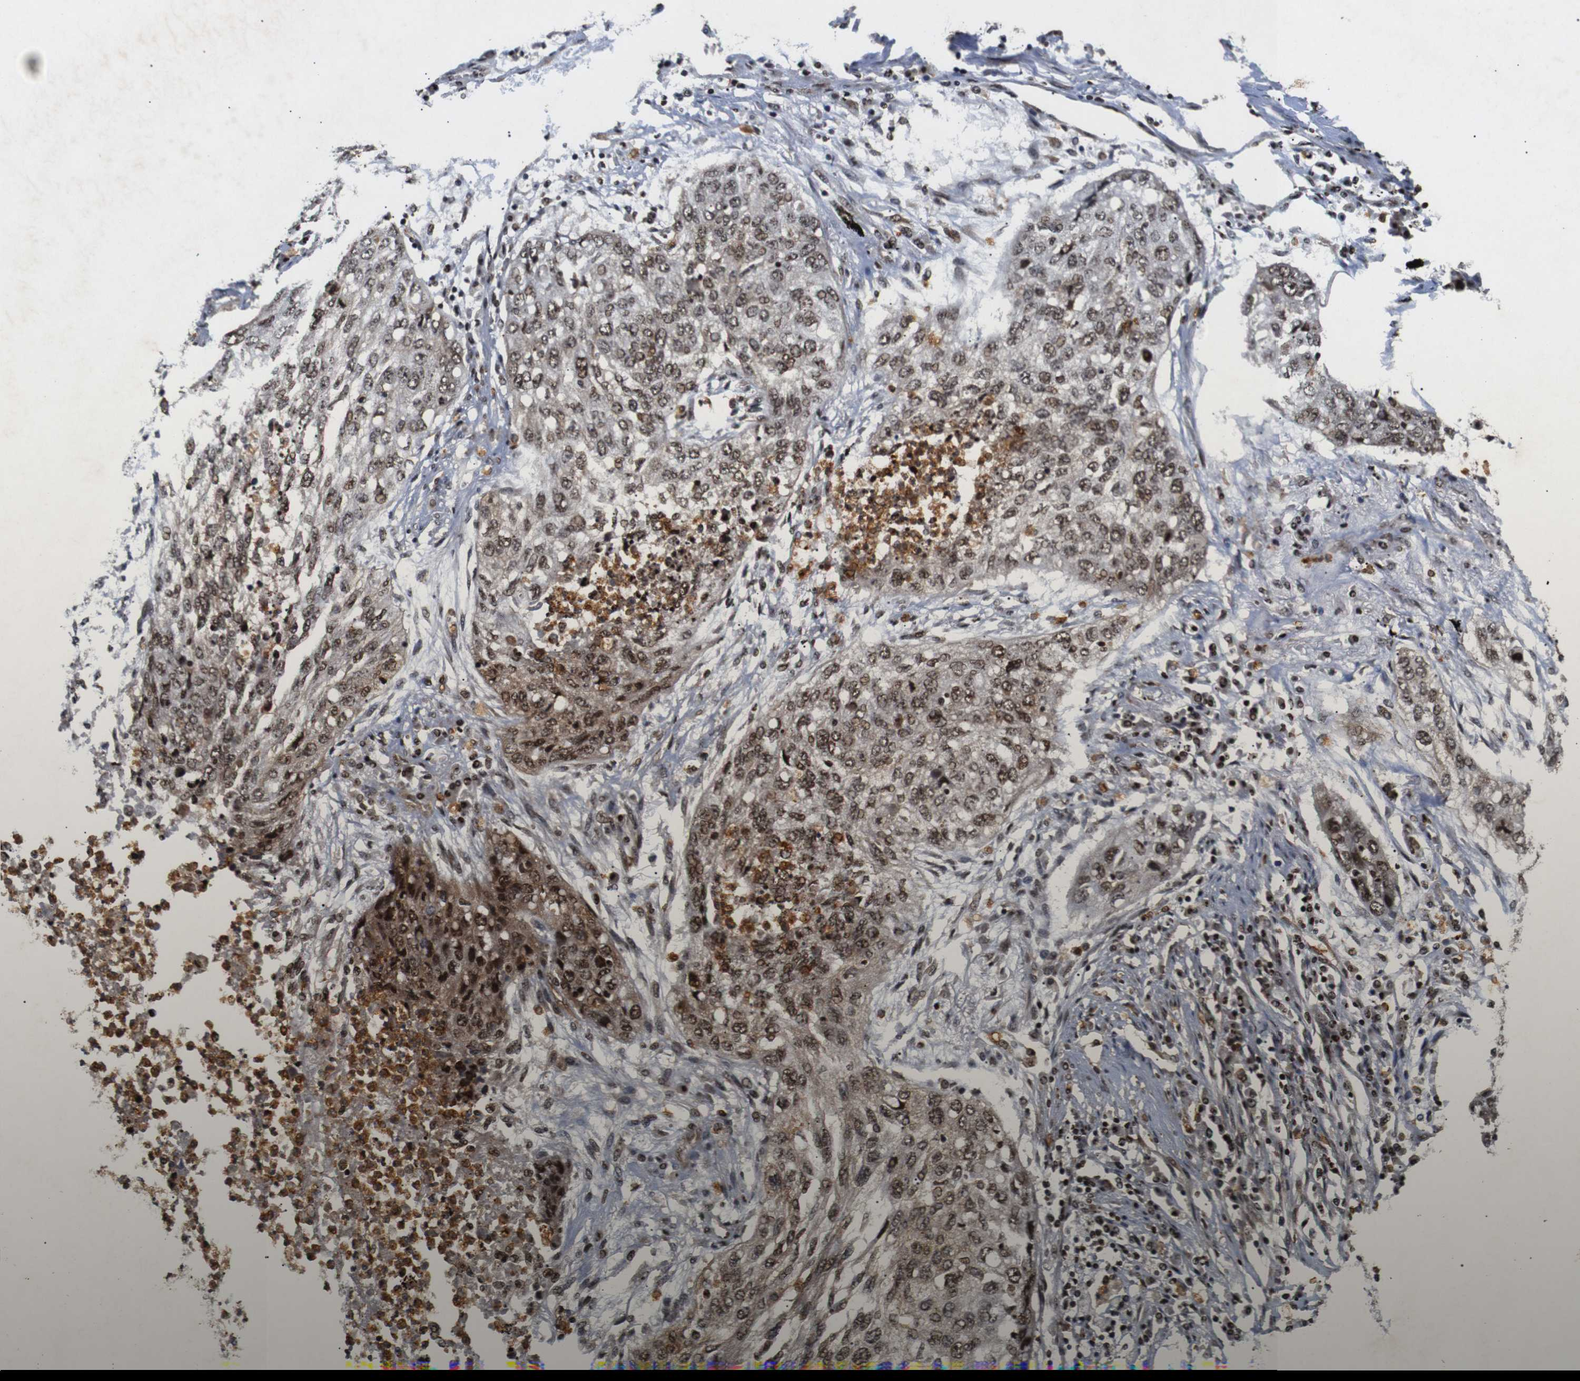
{"staining": {"intensity": "moderate", "quantity": ">75%", "location": "nuclear"}, "tissue": "lung cancer", "cell_type": "Tumor cells", "image_type": "cancer", "snomed": [{"axis": "morphology", "description": "Squamous cell carcinoma, NOS"}, {"axis": "topography", "description": "Lung"}], "caption": "Tumor cells exhibit medium levels of moderate nuclear staining in about >75% of cells in human squamous cell carcinoma (lung).", "gene": "KIF23", "patient": {"sex": "female", "age": 63}}